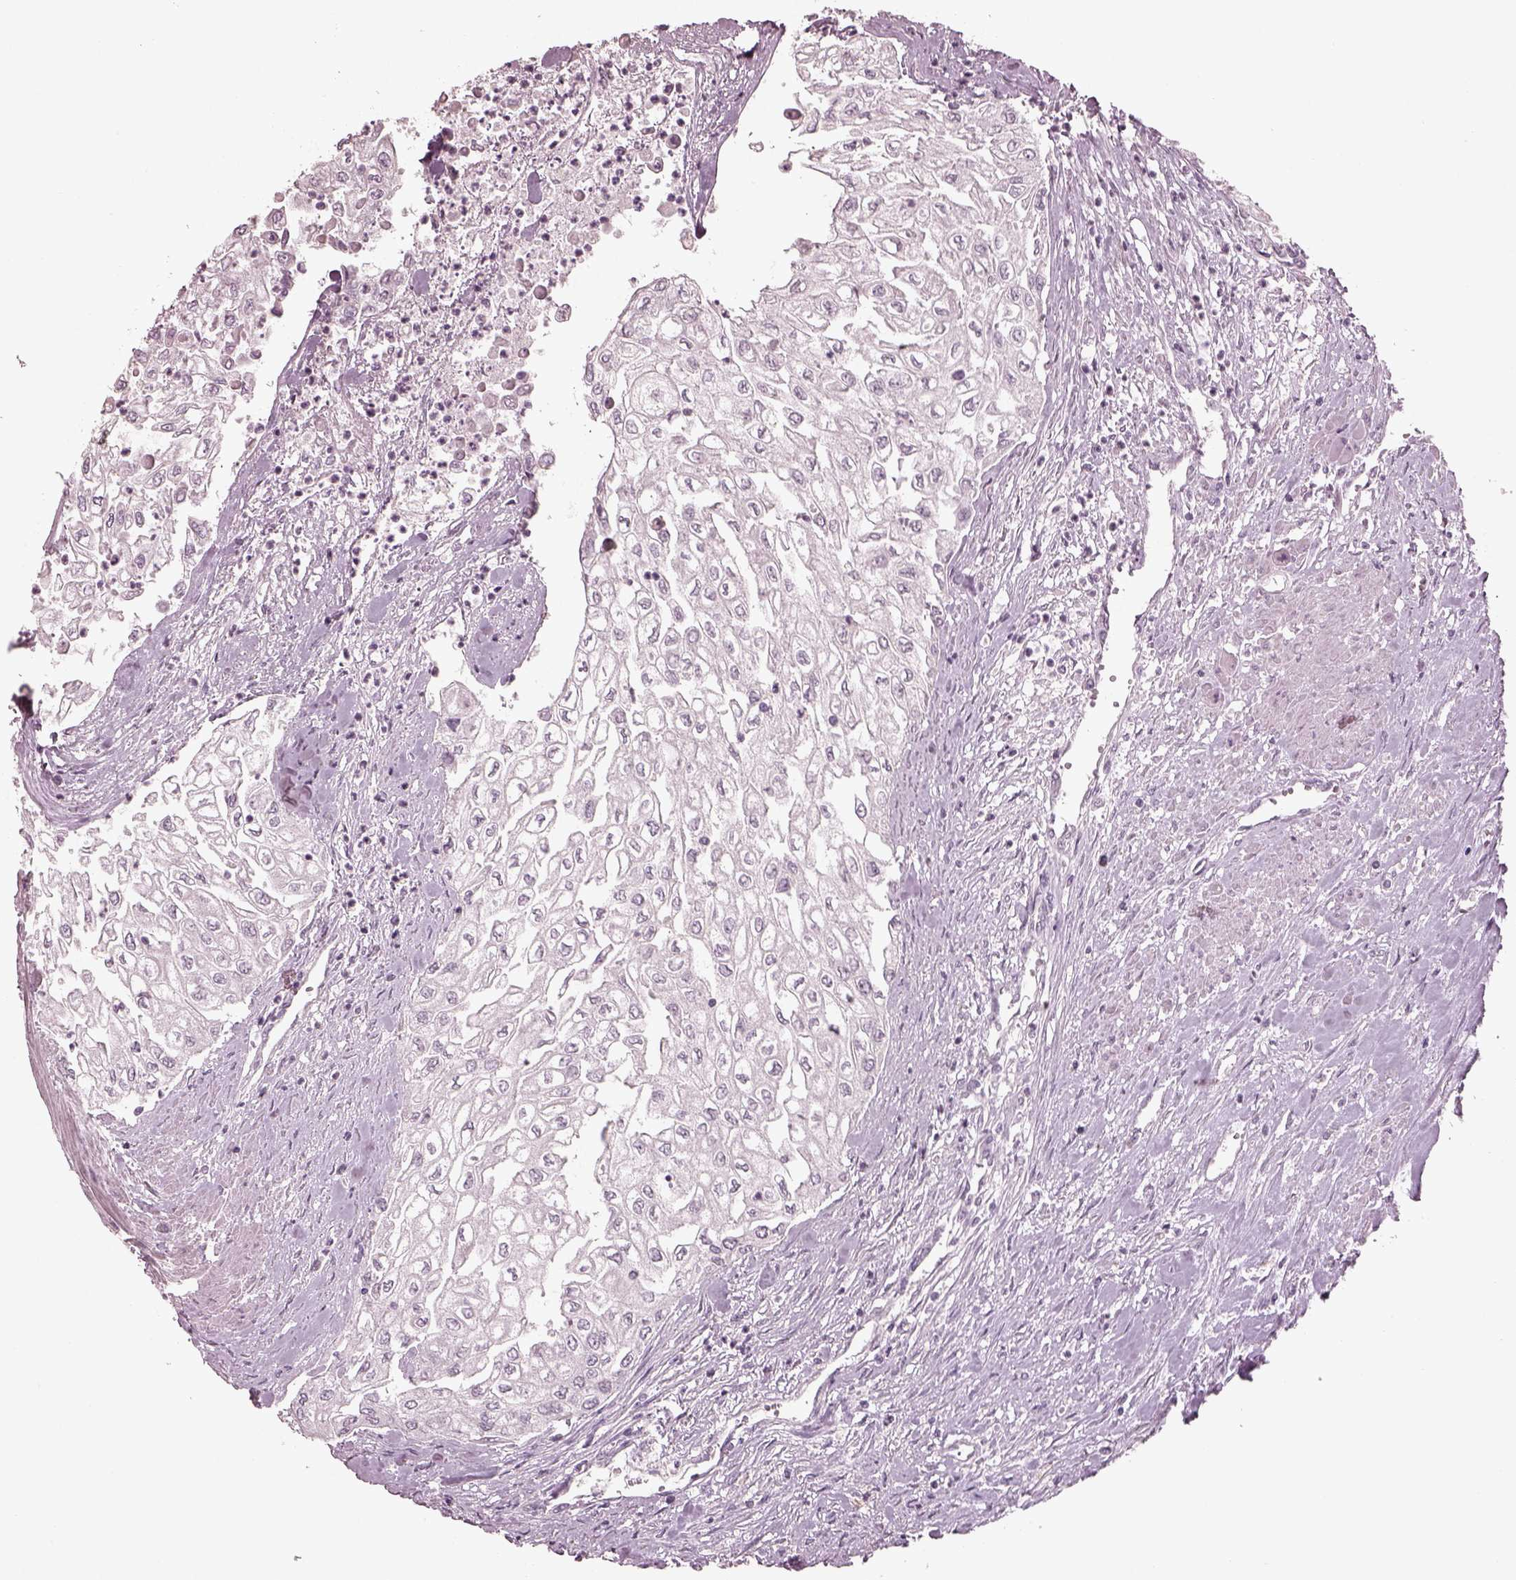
{"staining": {"intensity": "negative", "quantity": "none", "location": "none"}, "tissue": "urothelial cancer", "cell_type": "Tumor cells", "image_type": "cancer", "snomed": [{"axis": "morphology", "description": "Urothelial carcinoma, High grade"}, {"axis": "topography", "description": "Urinary bladder"}], "caption": "Tumor cells are negative for brown protein staining in urothelial carcinoma (high-grade).", "gene": "RCVRN", "patient": {"sex": "male", "age": 62}}